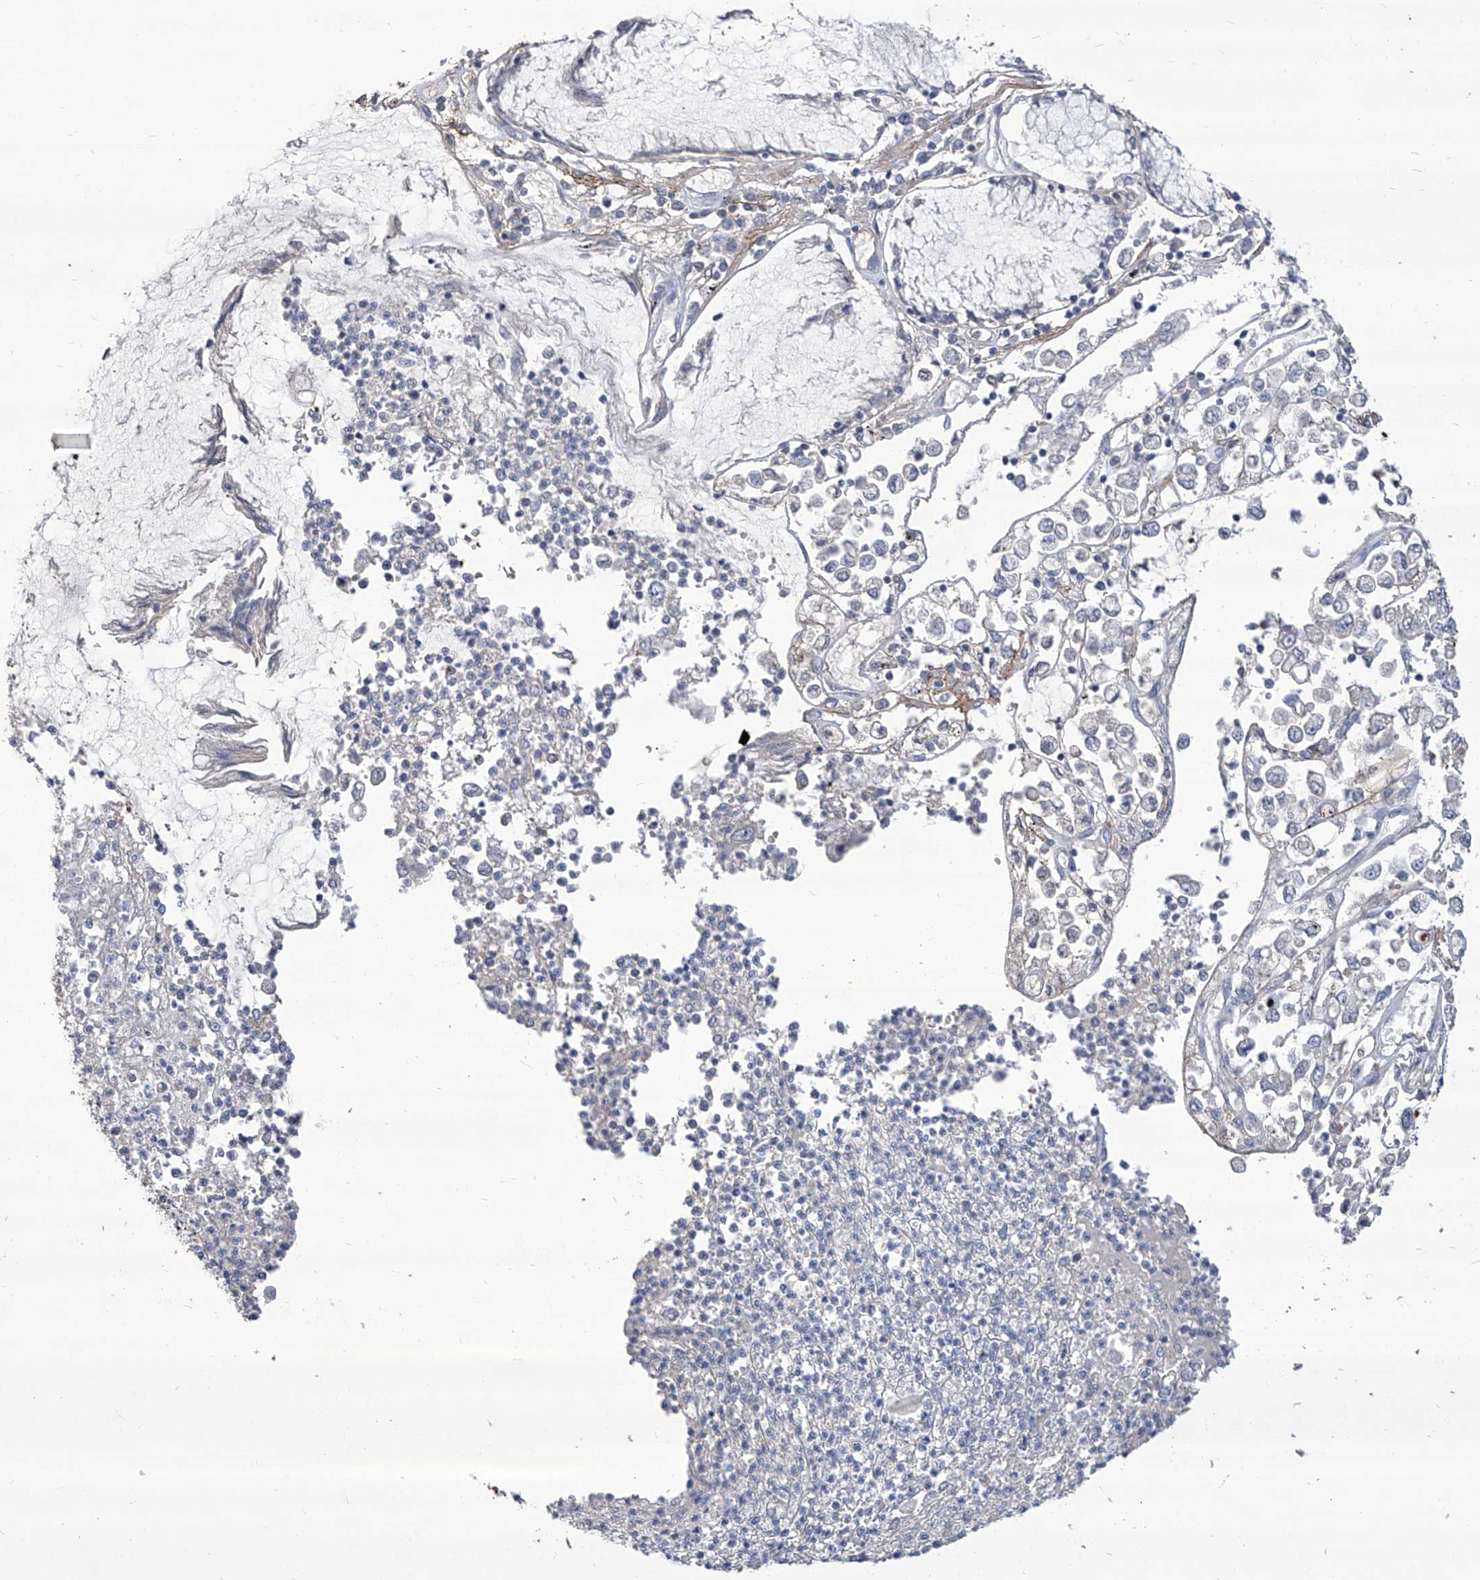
{"staining": {"intensity": "negative", "quantity": "none", "location": "none"}, "tissue": "stomach cancer", "cell_type": "Tumor cells", "image_type": "cancer", "snomed": [{"axis": "morphology", "description": "Adenocarcinoma, NOS"}, {"axis": "topography", "description": "Stomach"}], "caption": "Tumor cells are negative for brown protein staining in adenocarcinoma (stomach). (DAB IHC, high magnification).", "gene": "TXNIP", "patient": {"sex": "female", "age": 76}}